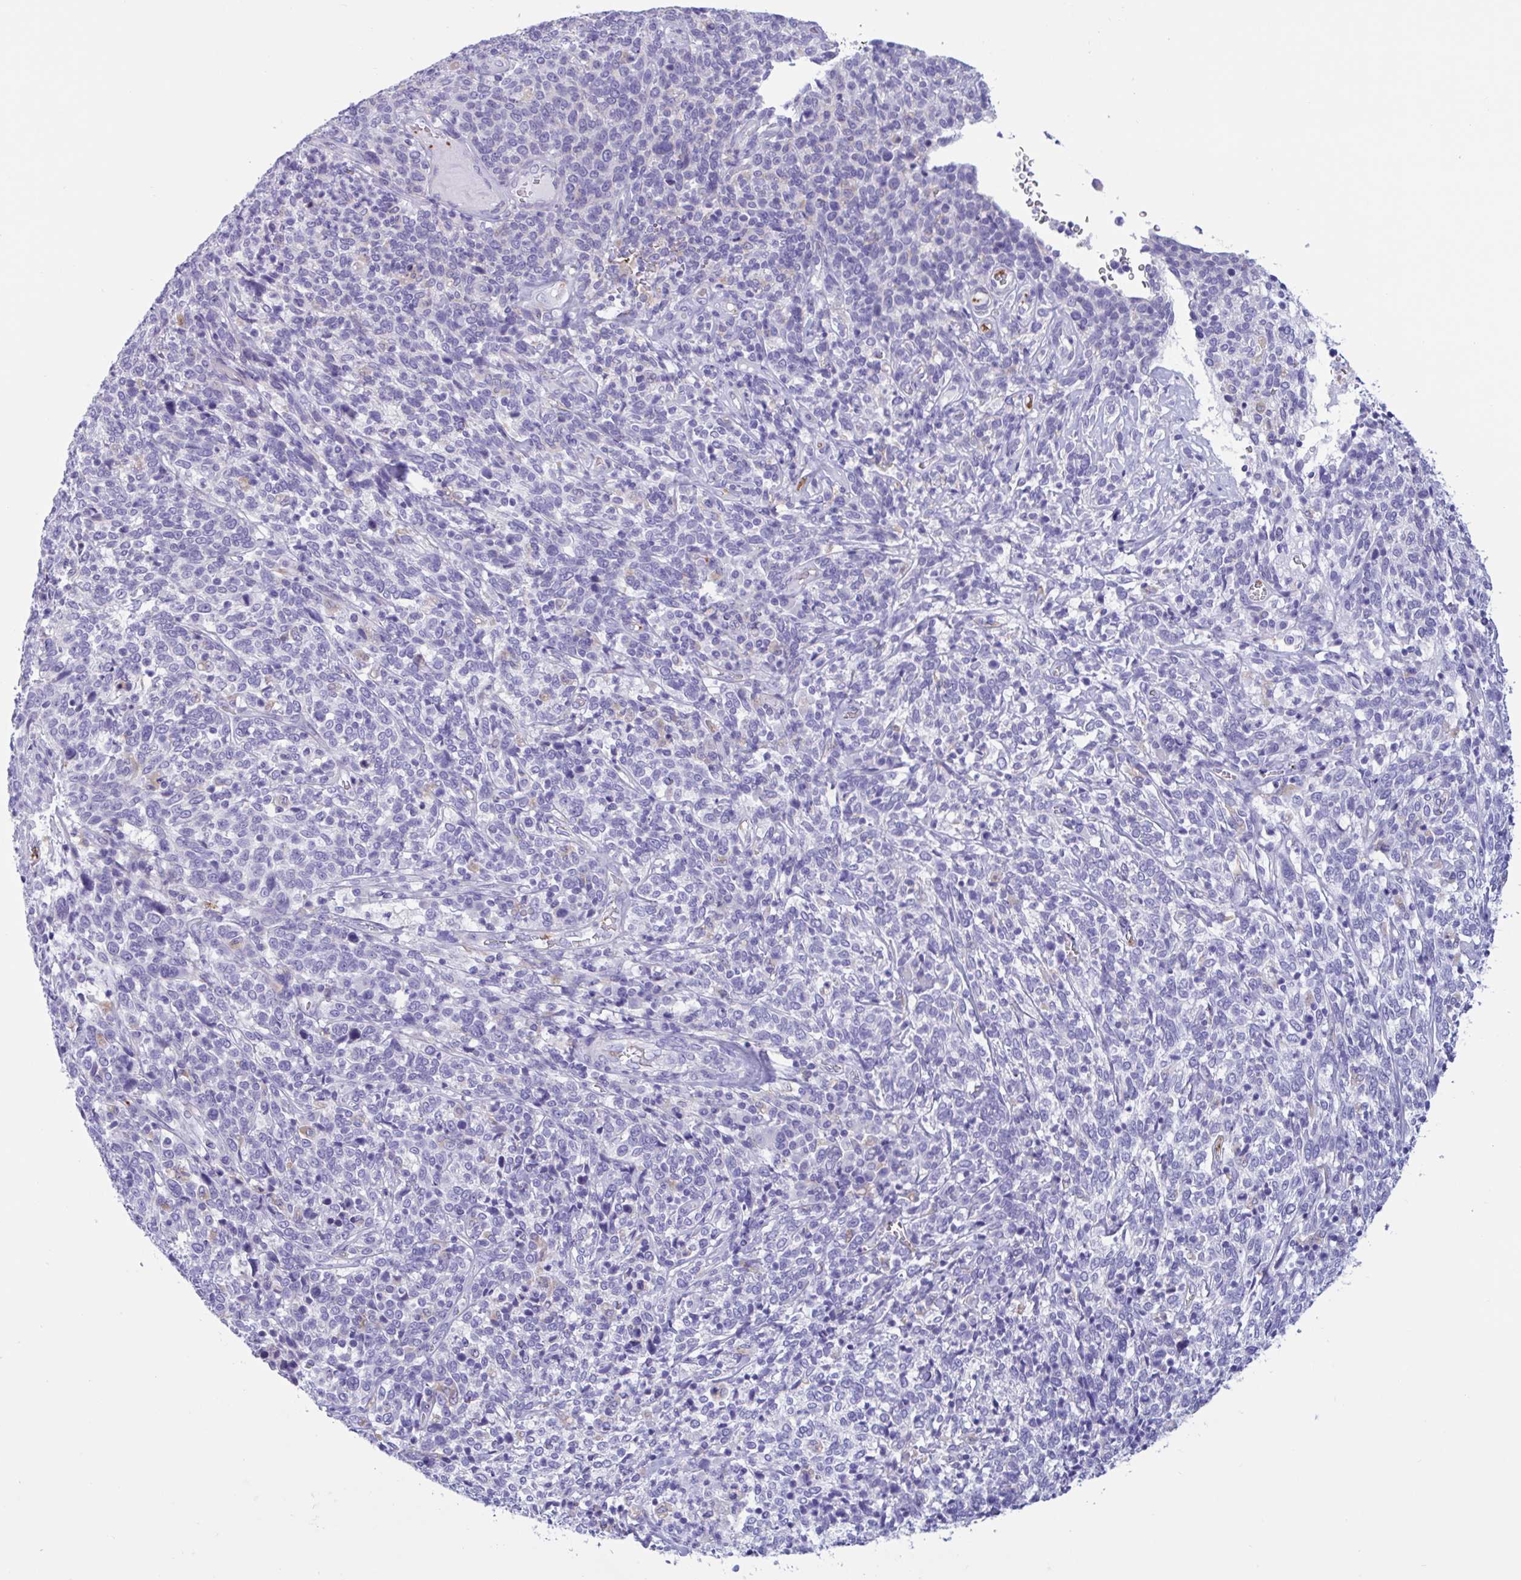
{"staining": {"intensity": "negative", "quantity": "none", "location": "none"}, "tissue": "cervical cancer", "cell_type": "Tumor cells", "image_type": "cancer", "snomed": [{"axis": "morphology", "description": "Squamous cell carcinoma, NOS"}, {"axis": "topography", "description": "Cervix"}], "caption": "Cervical cancer (squamous cell carcinoma) stained for a protein using IHC shows no expression tumor cells.", "gene": "RPL22L1", "patient": {"sex": "female", "age": 46}}